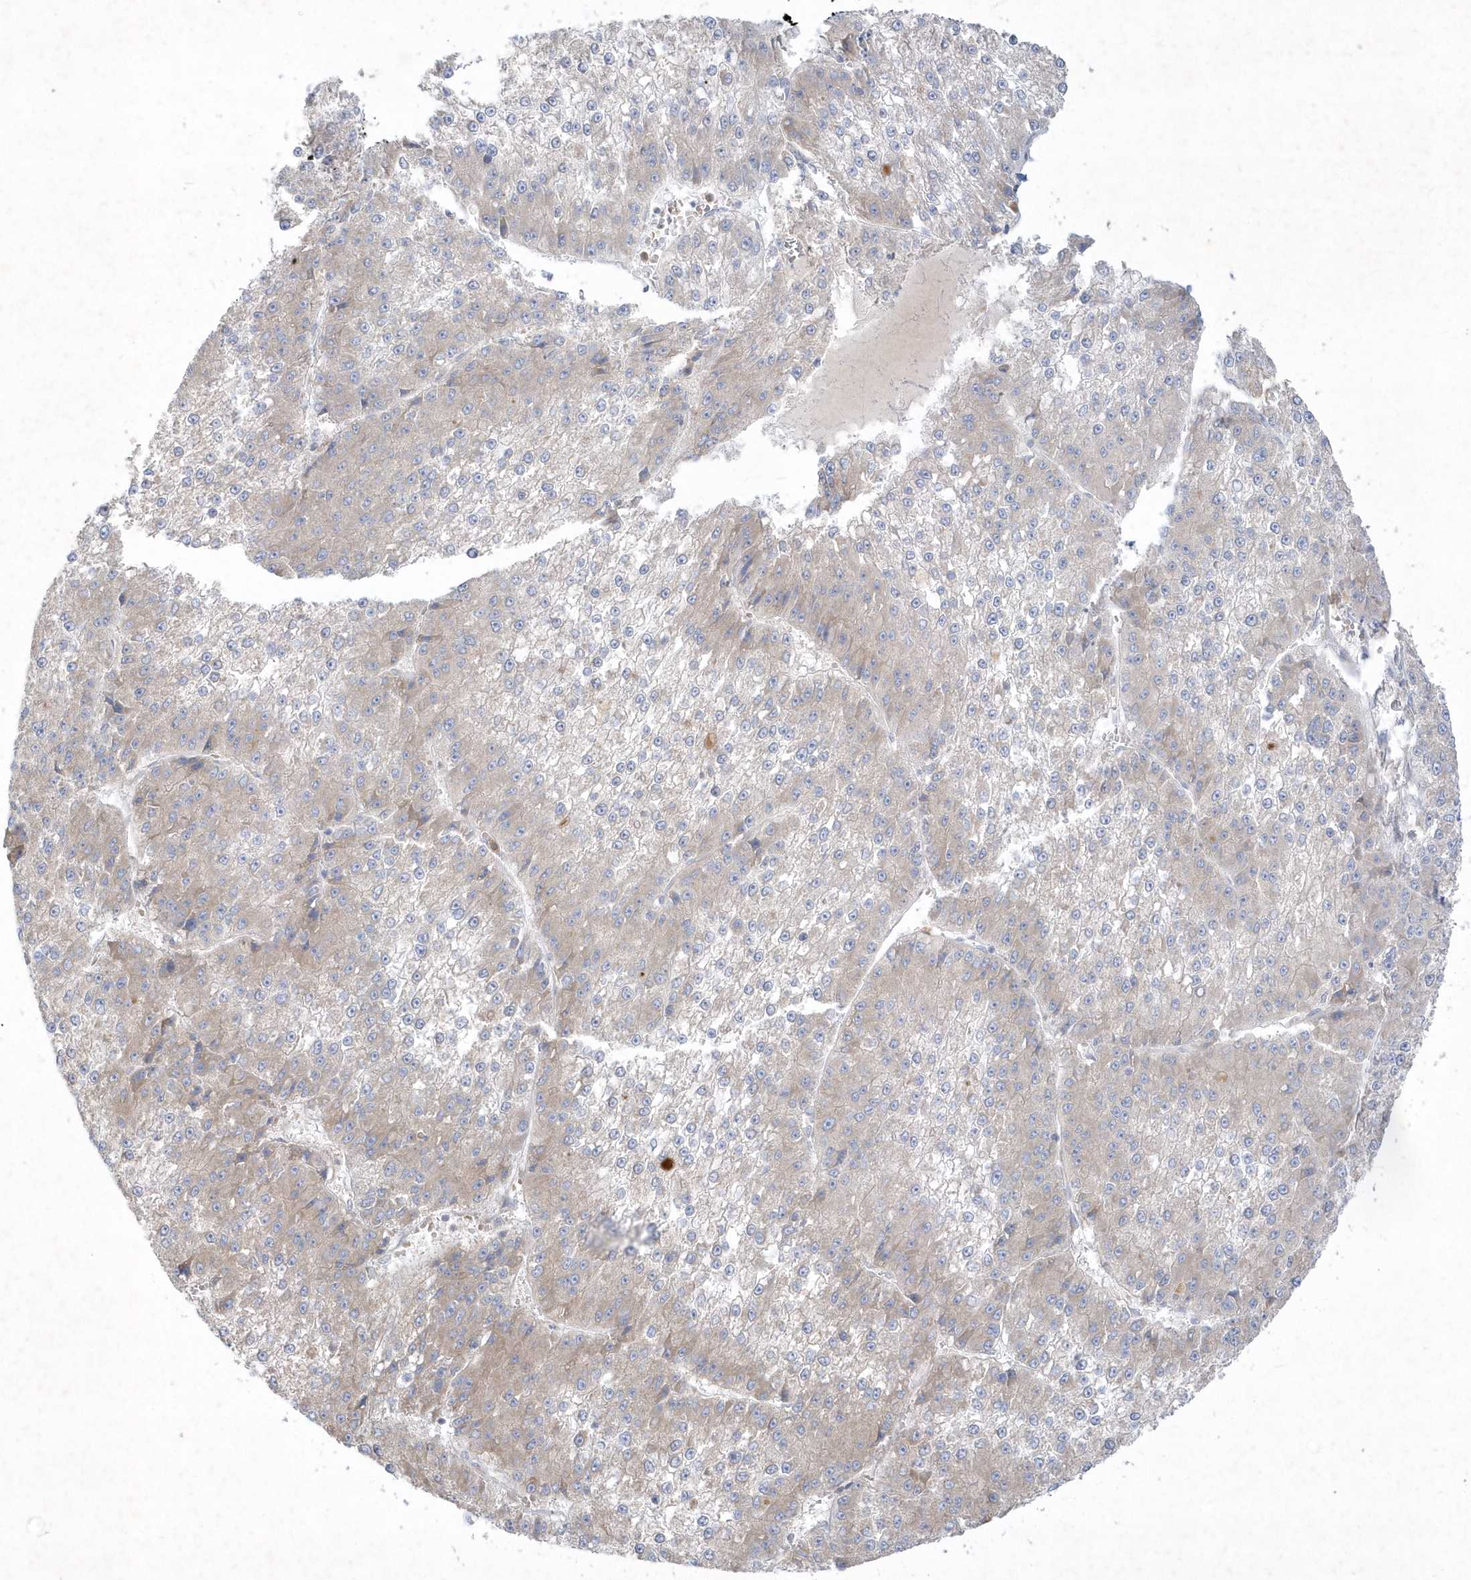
{"staining": {"intensity": "weak", "quantity": "<25%", "location": "cytoplasmic/membranous"}, "tissue": "liver cancer", "cell_type": "Tumor cells", "image_type": "cancer", "snomed": [{"axis": "morphology", "description": "Carcinoma, Hepatocellular, NOS"}, {"axis": "topography", "description": "Liver"}], "caption": "This is an immunohistochemistry (IHC) image of human hepatocellular carcinoma (liver). There is no positivity in tumor cells.", "gene": "LARS1", "patient": {"sex": "female", "age": 73}}